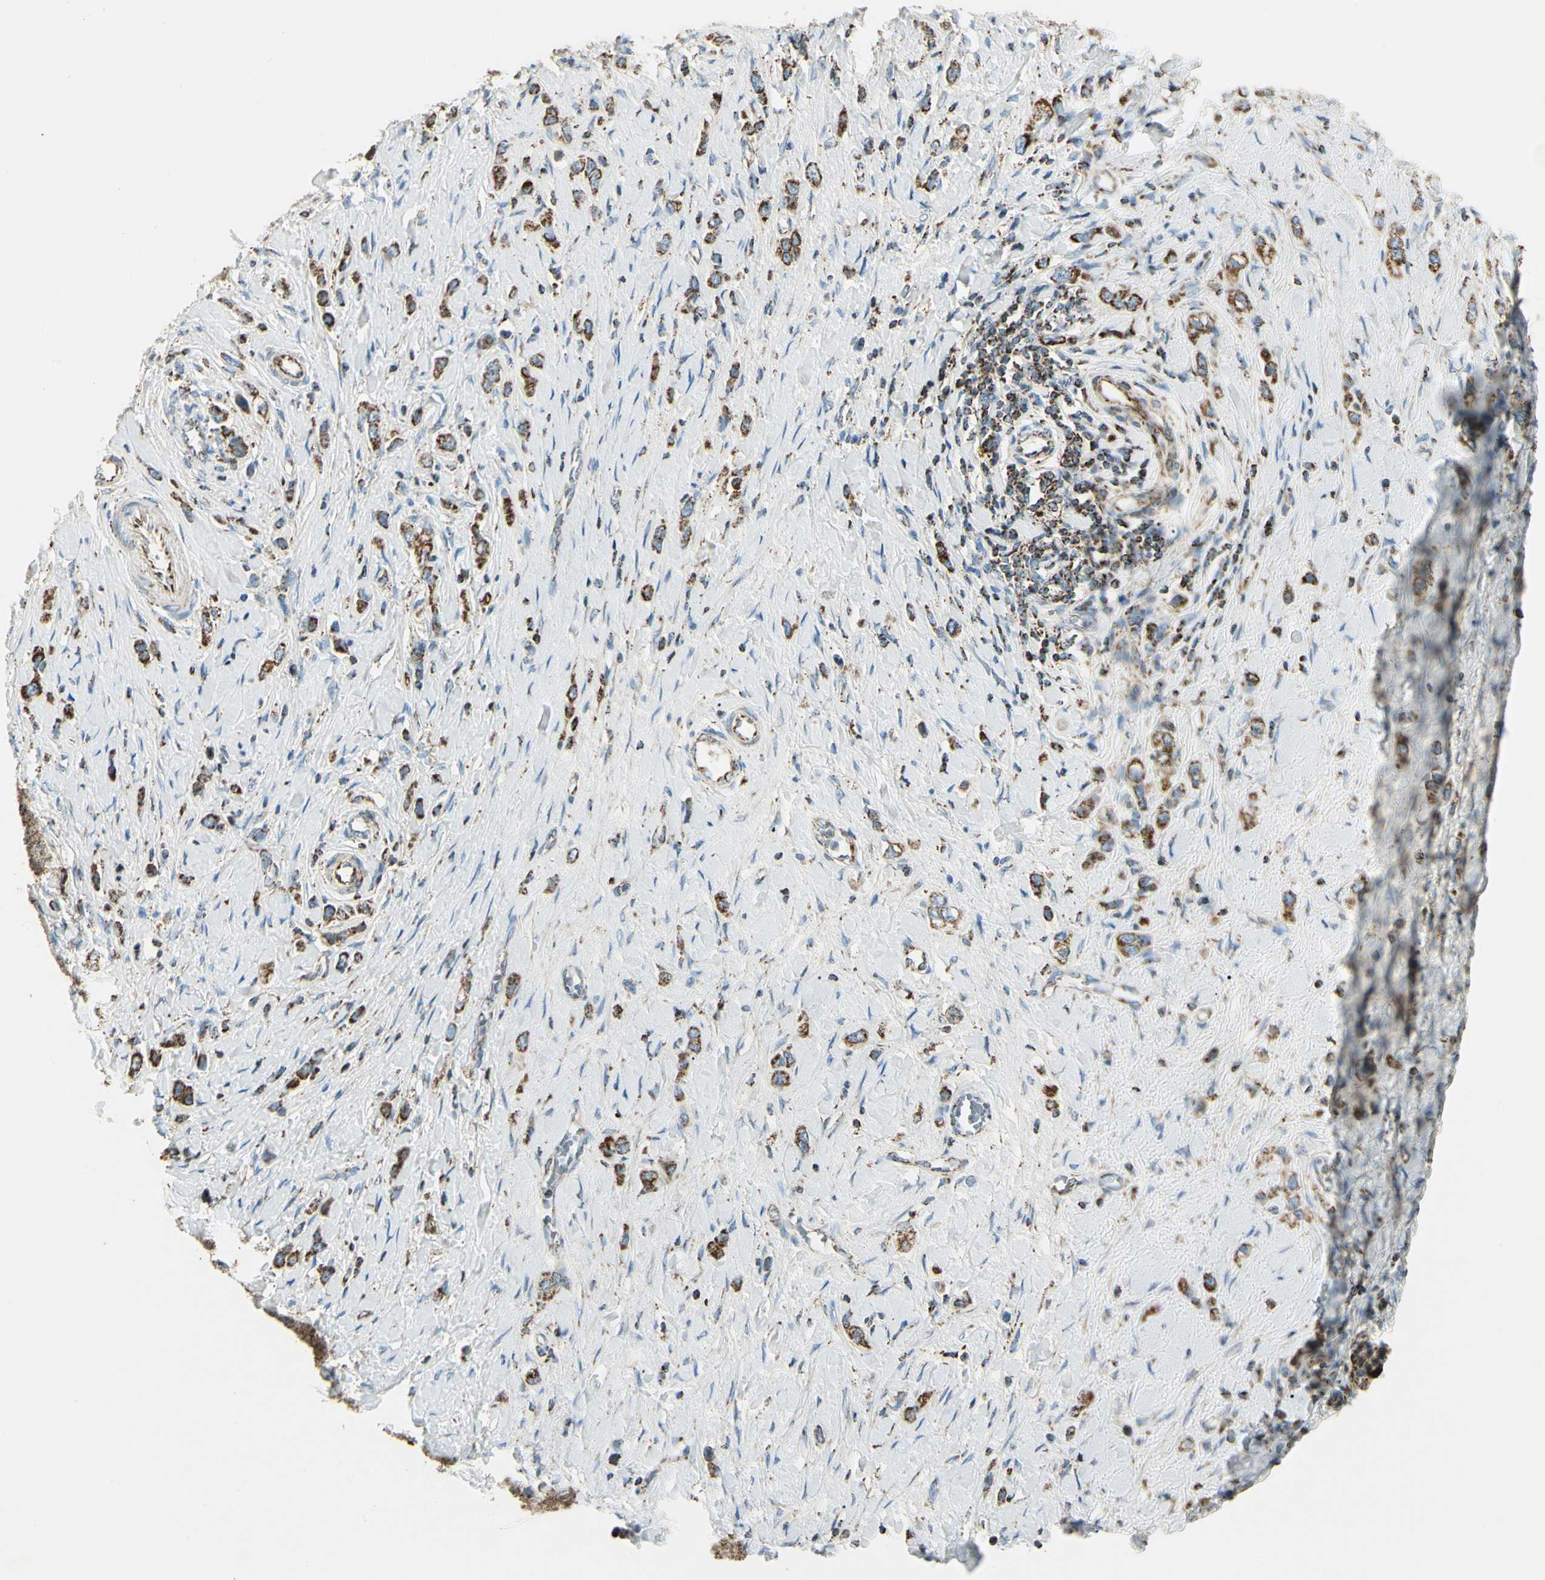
{"staining": {"intensity": "moderate", "quantity": ">75%", "location": "cytoplasmic/membranous"}, "tissue": "stomach cancer", "cell_type": "Tumor cells", "image_type": "cancer", "snomed": [{"axis": "morphology", "description": "Normal tissue, NOS"}, {"axis": "morphology", "description": "Adenocarcinoma, NOS"}, {"axis": "topography", "description": "Stomach, upper"}, {"axis": "topography", "description": "Stomach"}], "caption": "A medium amount of moderate cytoplasmic/membranous staining is seen in approximately >75% of tumor cells in stomach cancer tissue.", "gene": "ME2", "patient": {"sex": "female", "age": 65}}